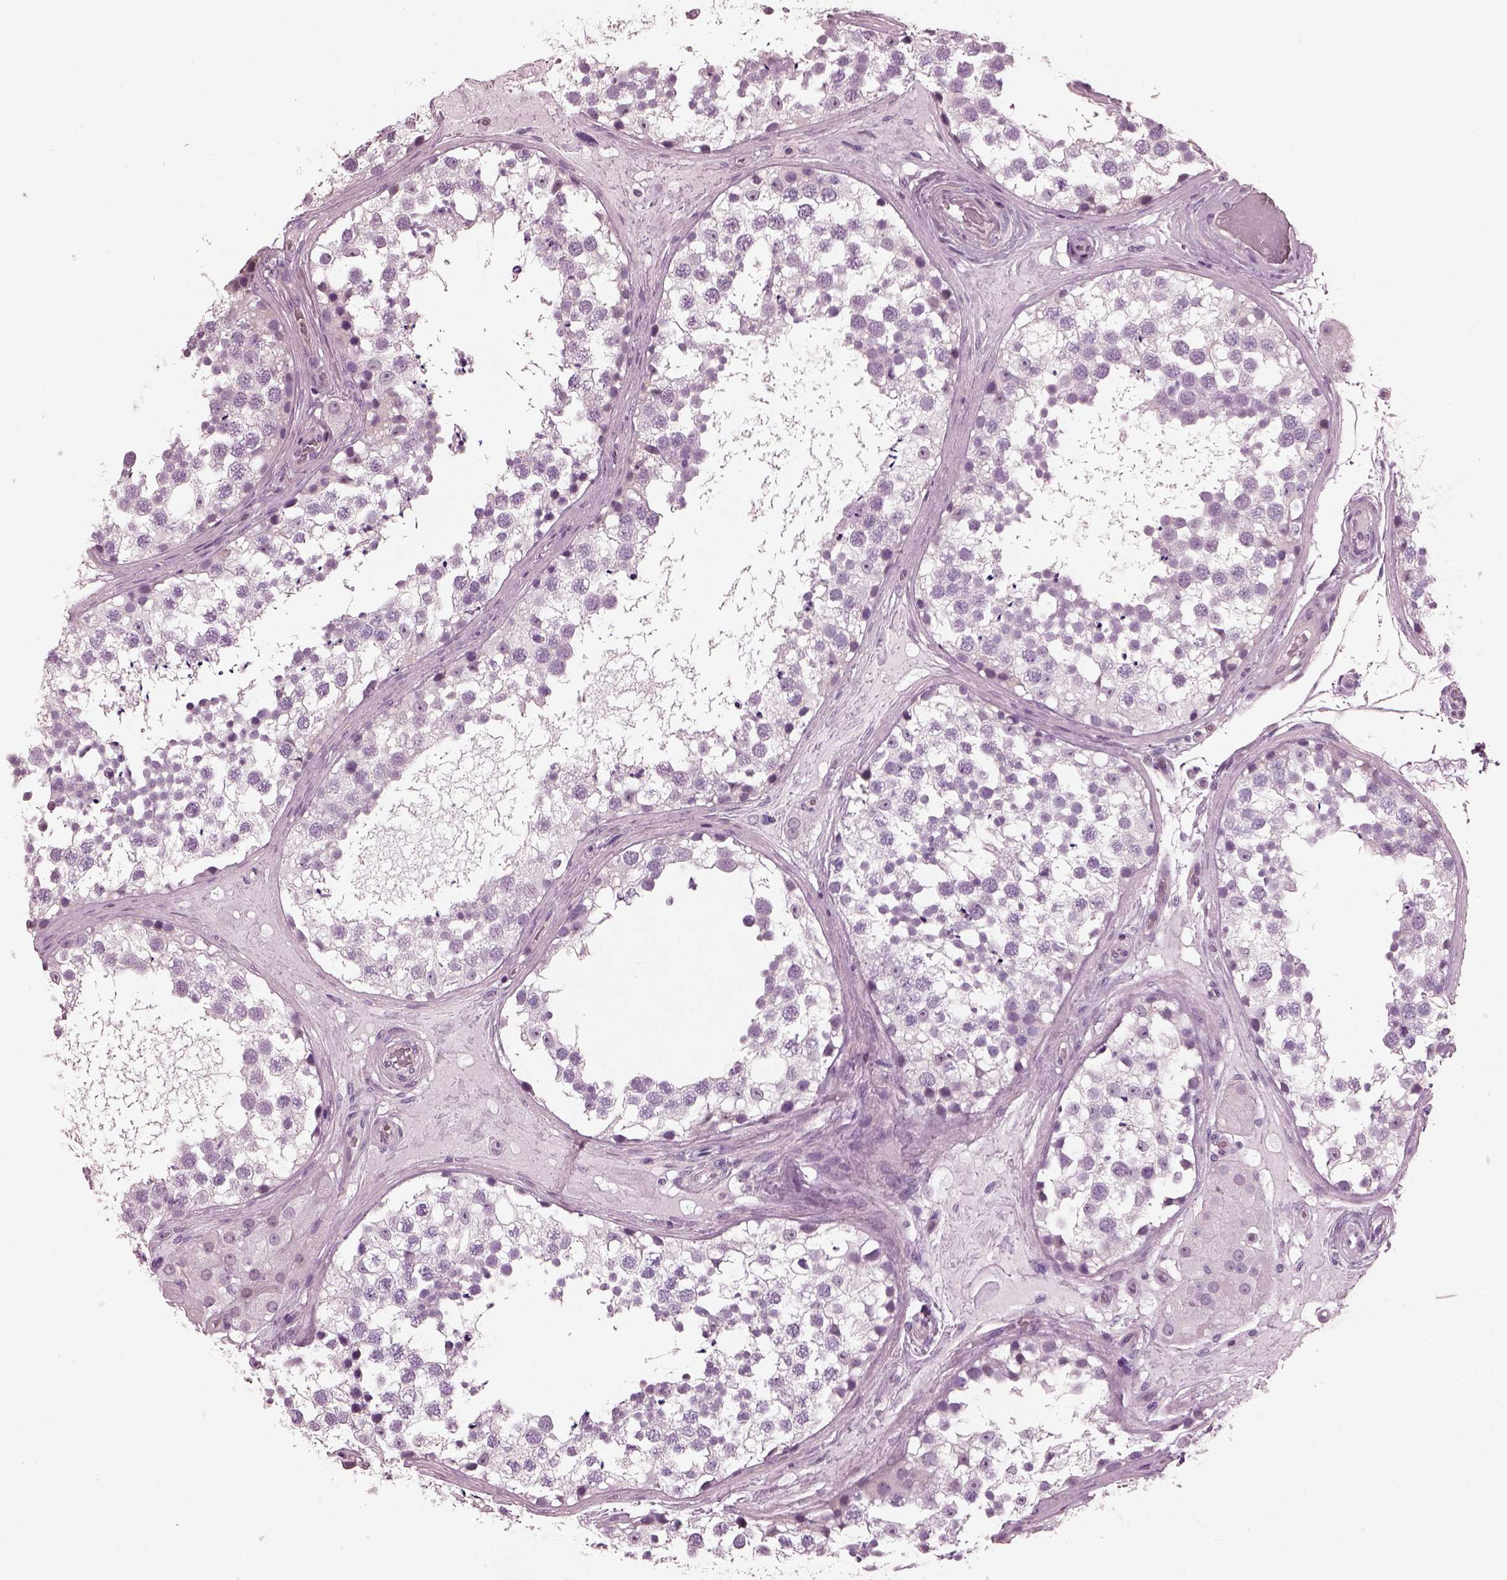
{"staining": {"intensity": "negative", "quantity": "none", "location": "none"}, "tissue": "testis", "cell_type": "Cells in seminiferous ducts", "image_type": "normal", "snomed": [{"axis": "morphology", "description": "Normal tissue, NOS"}, {"axis": "morphology", "description": "Seminoma, NOS"}, {"axis": "topography", "description": "Testis"}], "caption": "DAB (3,3'-diaminobenzidine) immunohistochemical staining of normal human testis shows no significant staining in cells in seminiferous ducts.", "gene": "BFSP1", "patient": {"sex": "male", "age": 65}}